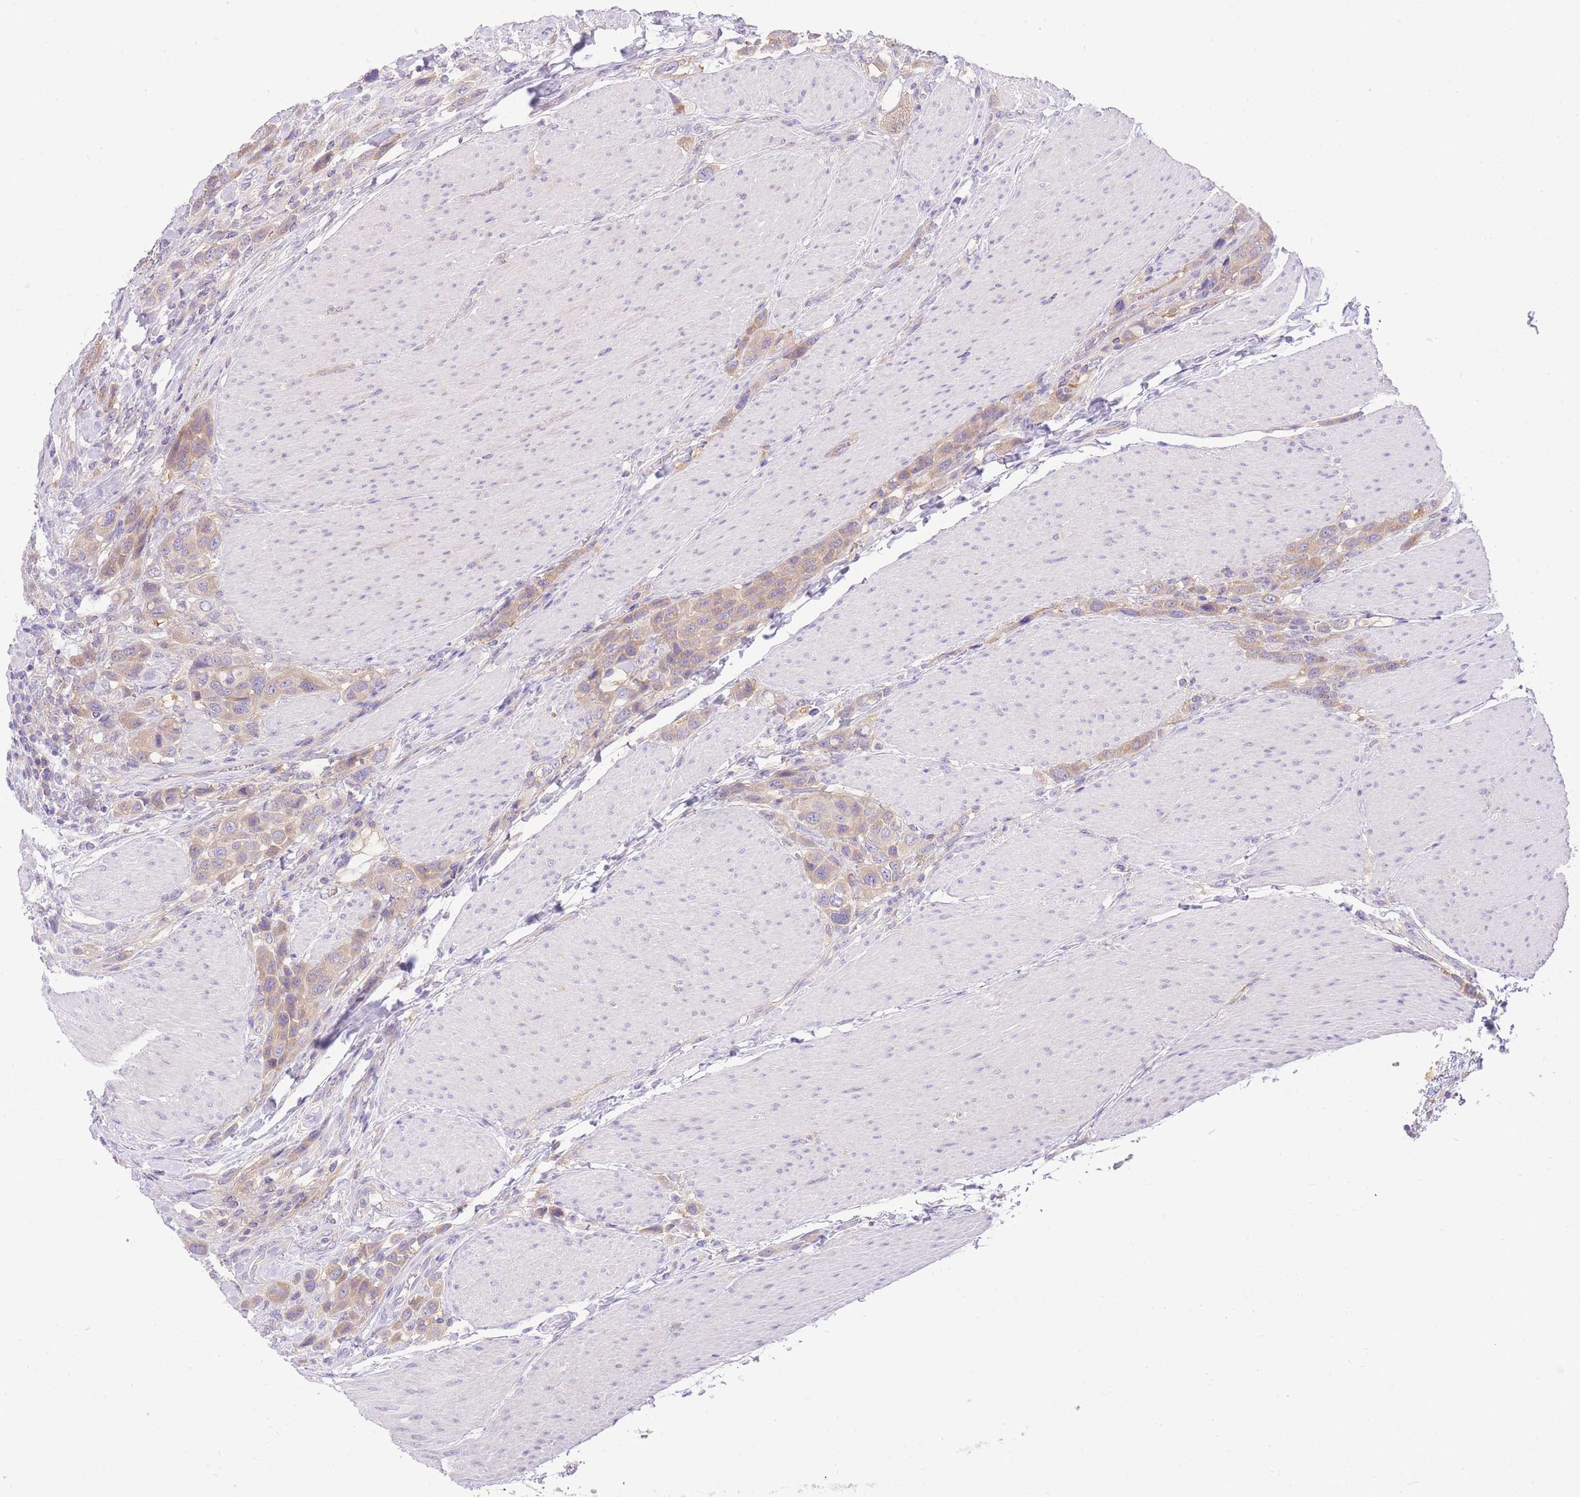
{"staining": {"intensity": "weak", "quantity": ">75%", "location": "cytoplasmic/membranous"}, "tissue": "urothelial cancer", "cell_type": "Tumor cells", "image_type": "cancer", "snomed": [{"axis": "morphology", "description": "Urothelial carcinoma, High grade"}, {"axis": "topography", "description": "Urinary bladder"}], "caption": "Immunohistochemistry photomicrograph of human urothelial cancer stained for a protein (brown), which exhibits low levels of weak cytoplasmic/membranous staining in about >75% of tumor cells.", "gene": "LIPH", "patient": {"sex": "male", "age": 50}}